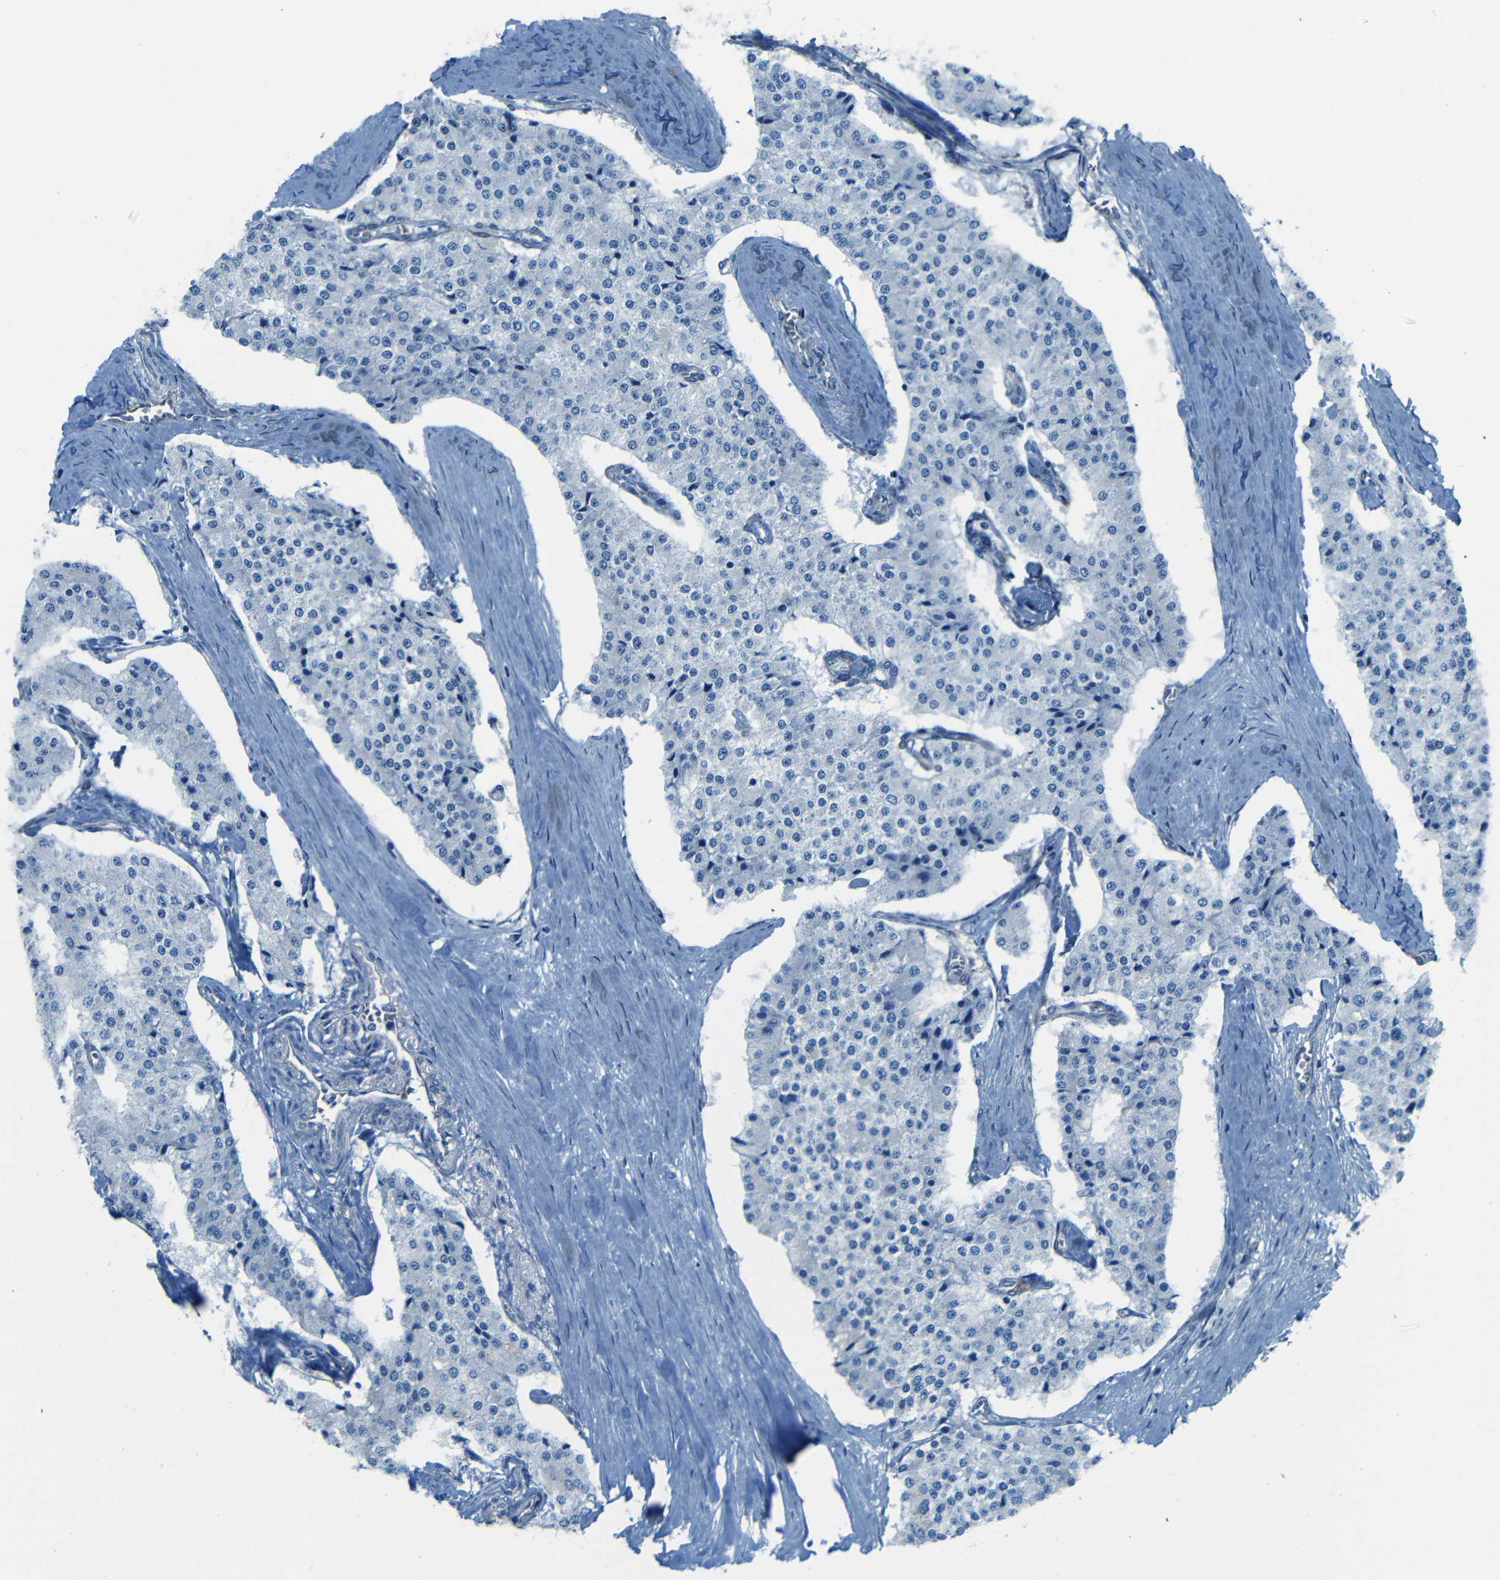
{"staining": {"intensity": "negative", "quantity": "none", "location": "none"}, "tissue": "carcinoid", "cell_type": "Tumor cells", "image_type": "cancer", "snomed": [{"axis": "morphology", "description": "Carcinoid, malignant, NOS"}, {"axis": "topography", "description": "Colon"}], "caption": "This photomicrograph is of carcinoid stained with immunohistochemistry (IHC) to label a protein in brown with the nuclei are counter-stained blue. There is no staining in tumor cells.", "gene": "MAP2", "patient": {"sex": "female", "age": 52}}